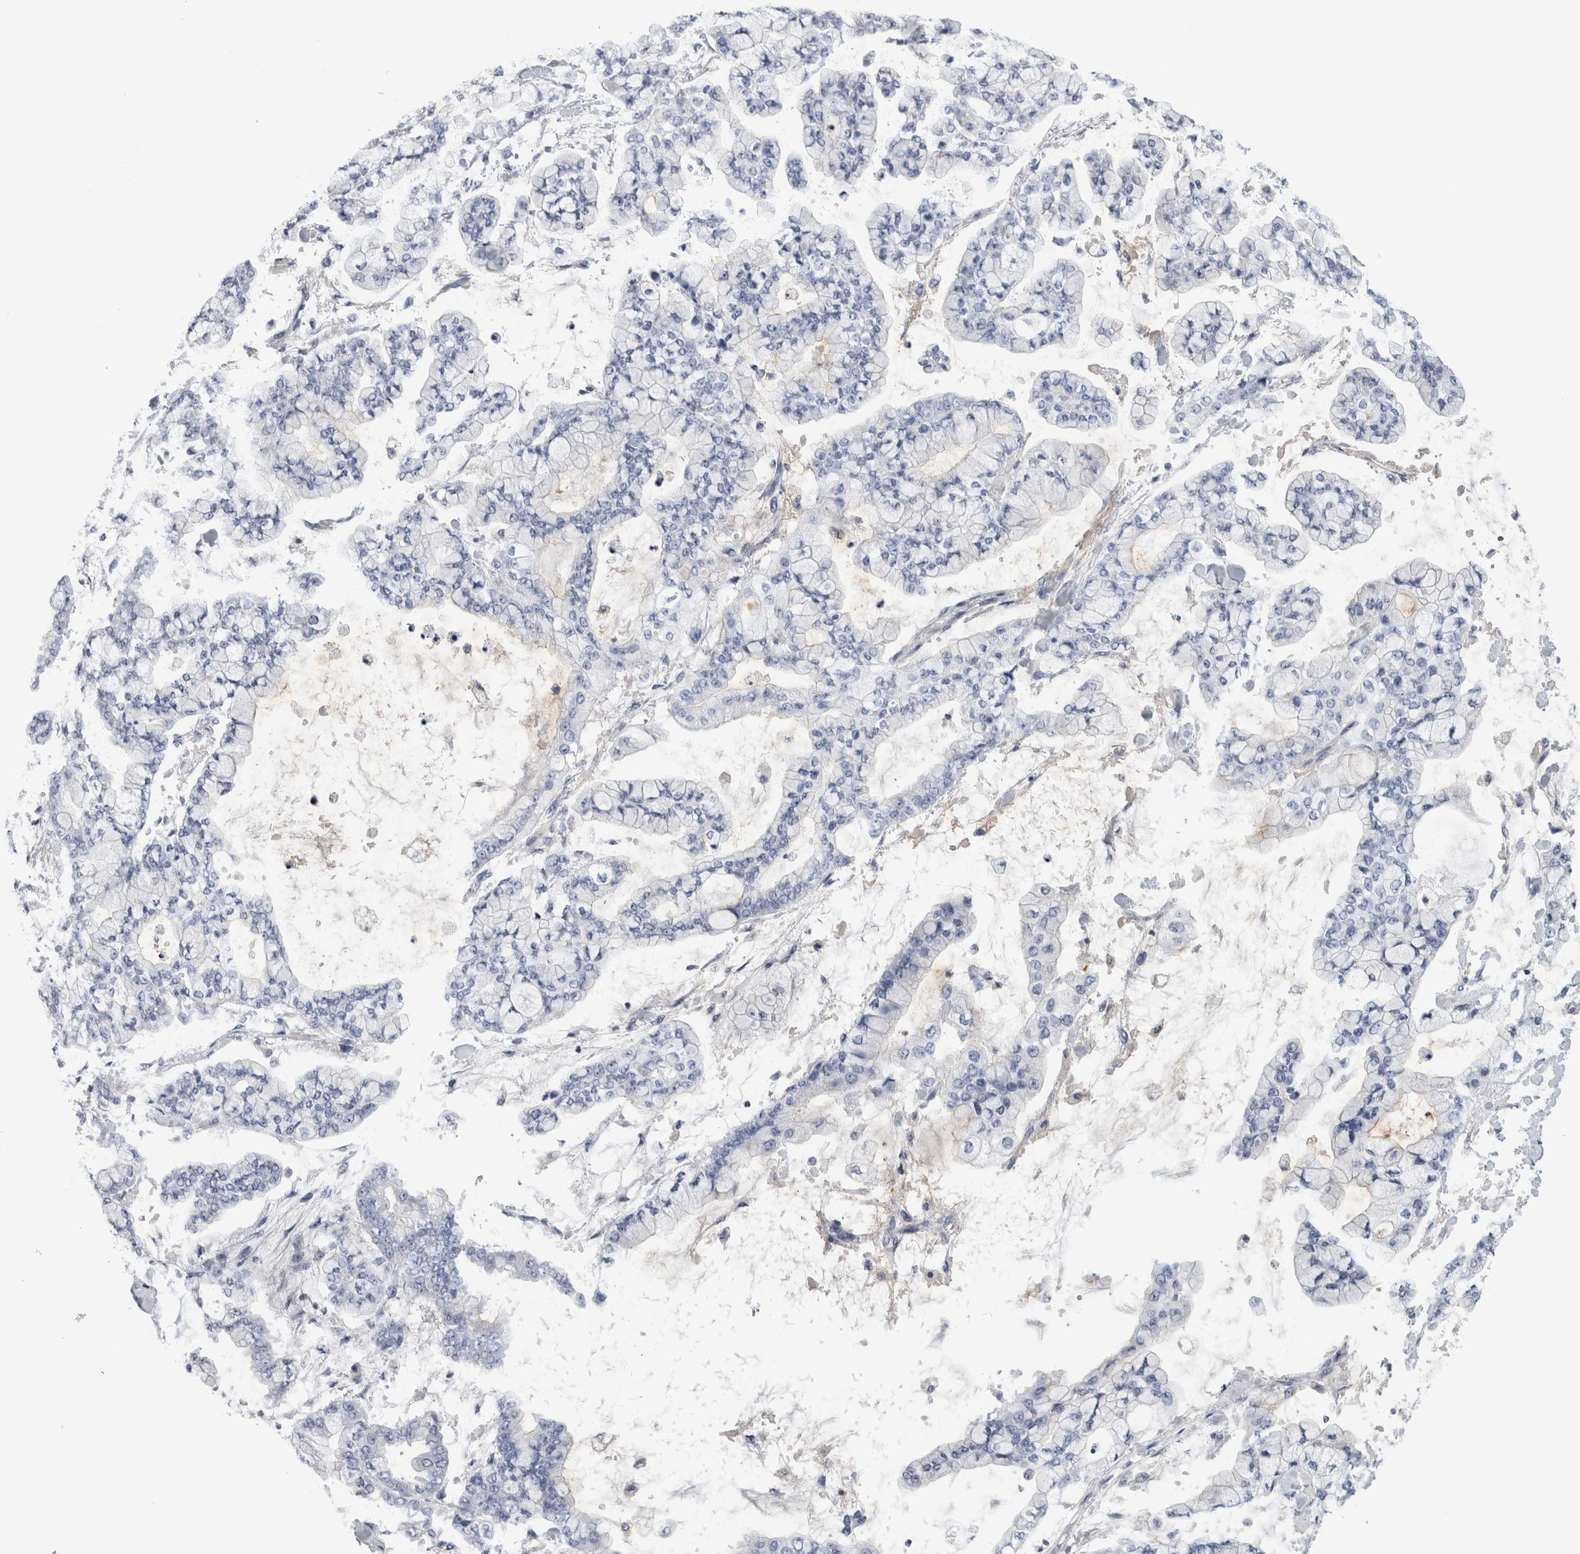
{"staining": {"intensity": "negative", "quantity": "none", "location": "none"}, "tissue": "stomach cancer", "cell_type": "Tumor cells", "image_type": "cancer", "snomed": [{"axis": "morphology", "description": "Normal tissue, NOS"}, {"axis": "morphology", "description": "Adenocarcinoma, NOS"}, {"axis": "topography", "description": "Stomach, upper"}, {"axis": "topography", "description": "Stomach"}], "caption": "The IHC photomicrograph has no significant expression in tumor cells of stomach cancer (adenocarcinoma) tissue.", "gene": "ANKFY1", "patient": {"sex": "male", "age": 76}}